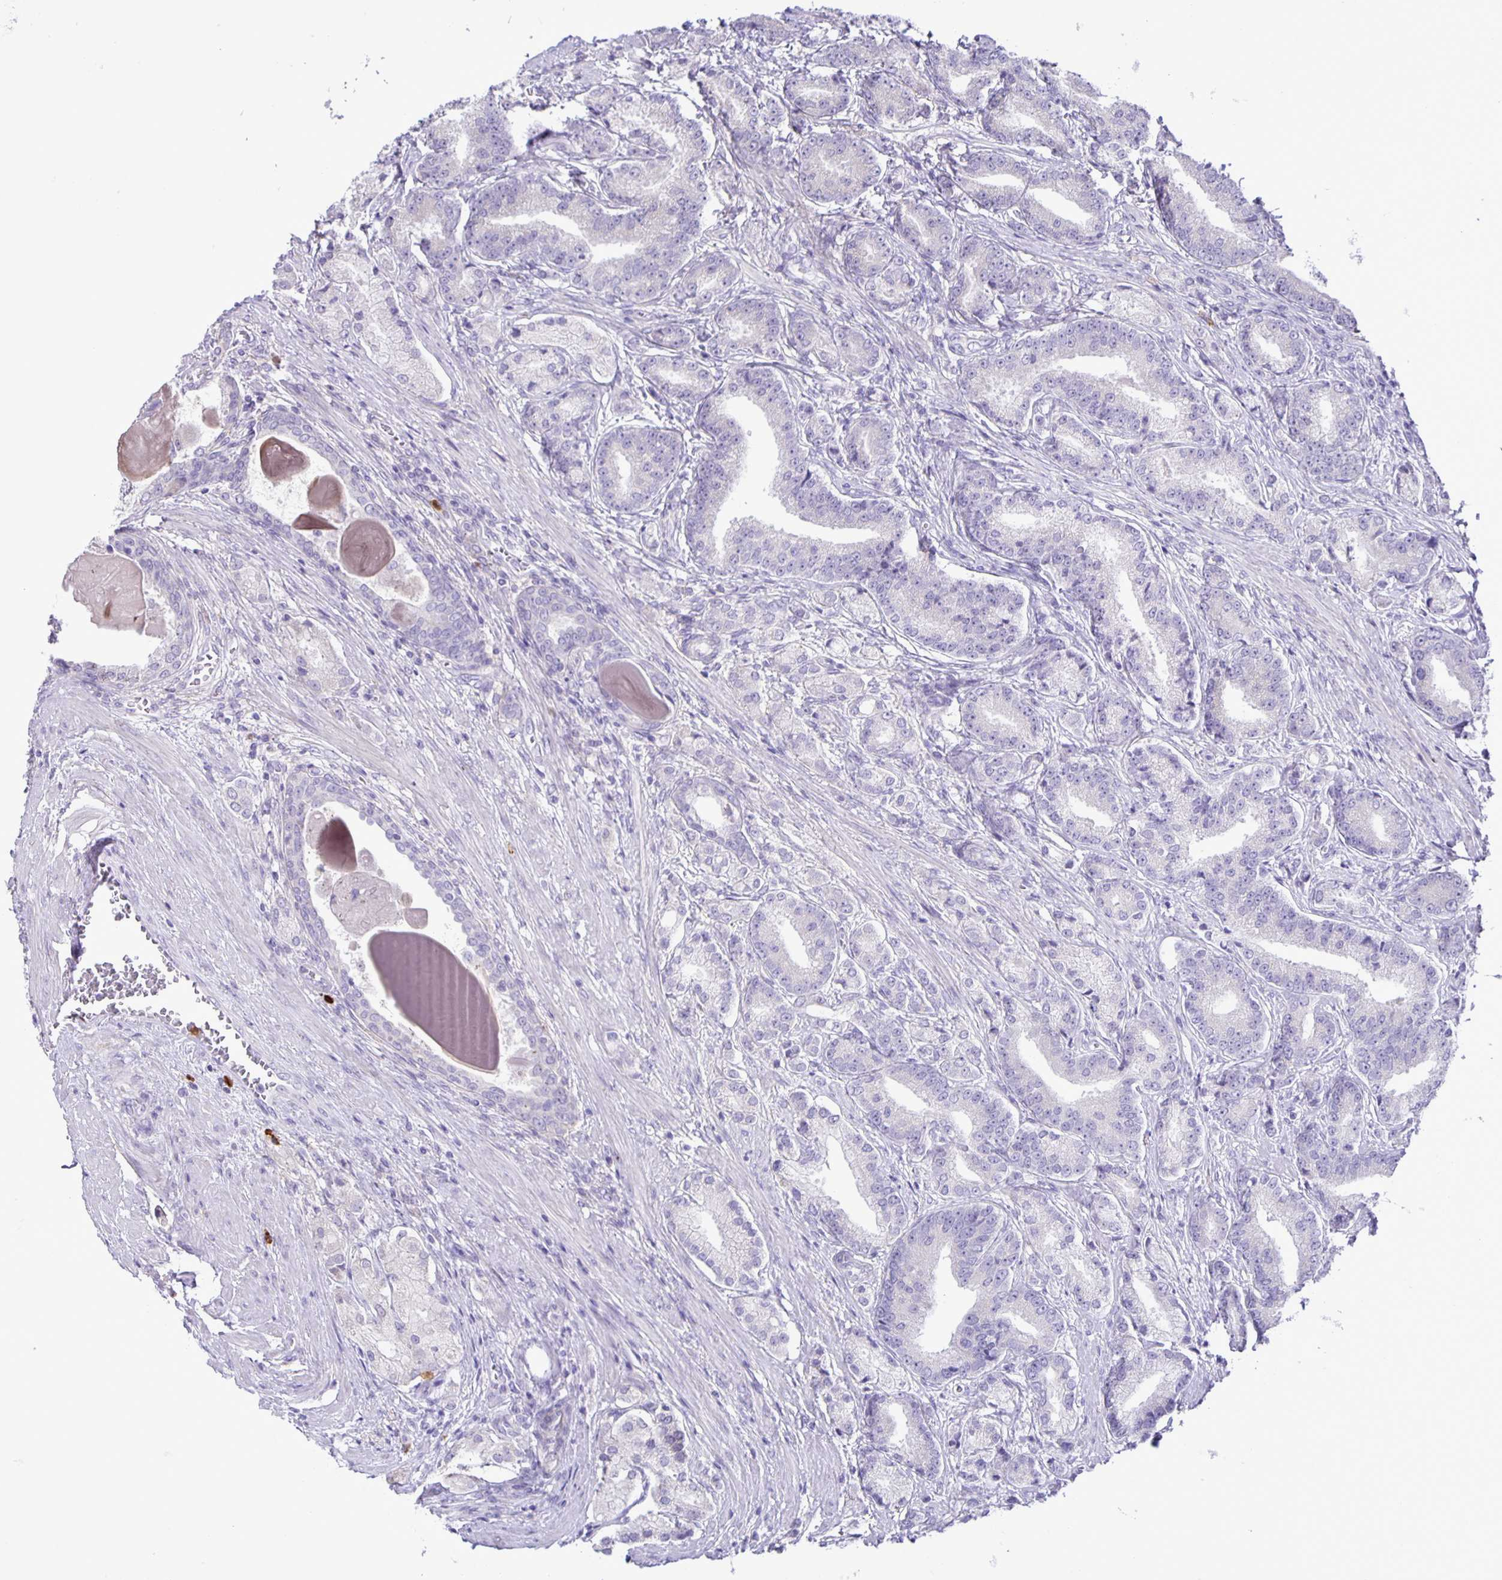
{"staining": {"intensity": "negative", "quantity": "none", "location": "none"}, "tissue": "prostate cancer", "cell_type": "Tumor cells", "image_type": "cancer", "snomed": [{"axis": "morphology", "description": "Adenocarcinoma, High grade"}, {"axis": "topography", "description": "Prostate and seminal vesicle, NOS"}], "caption": "Adenocarcinoma (high-grade) (prostate) was stained to show a protein in brown. There is no significant expression in tumor cells.", "gene": "ADCK1", "patient": {"sex": "male", "age": 61}}